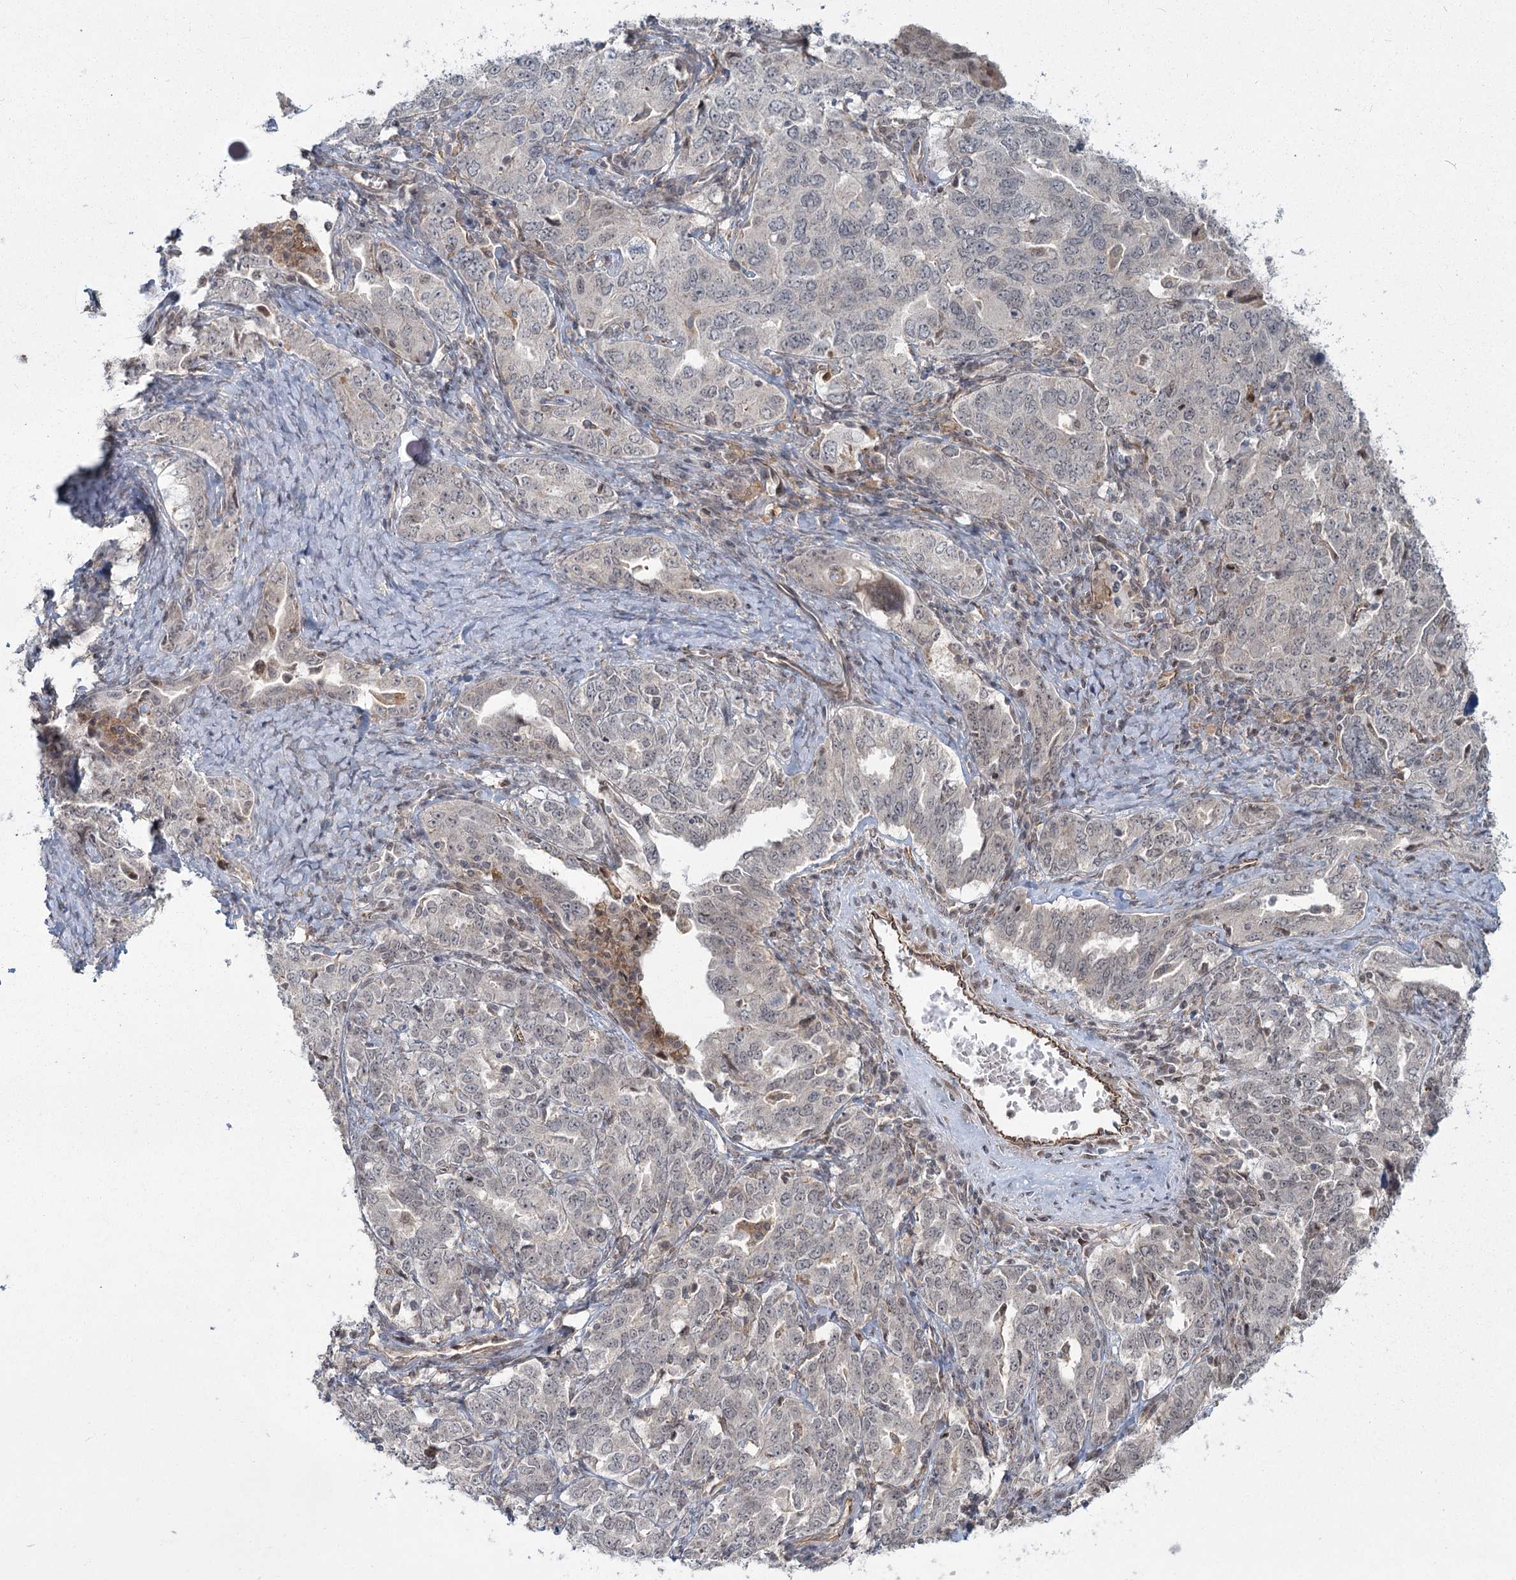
{"staining": {"intensity": "negative", "quantity": "none", "location": "none"}, "tissue": "ovarian cancer", "cell_type": "Tumor cells", "image_type": "cancer", "snomed": [{"axis": "morphology", "description": "Carcinoma, endometroid"}, {"axis": "topography", "description": "Ovary"}], "caption": "Image shows no protein expression in tumor cells of ovarian cancer tissue.", "gene": "AP2M1", "patient": {"sex": "female", "age": 62}}